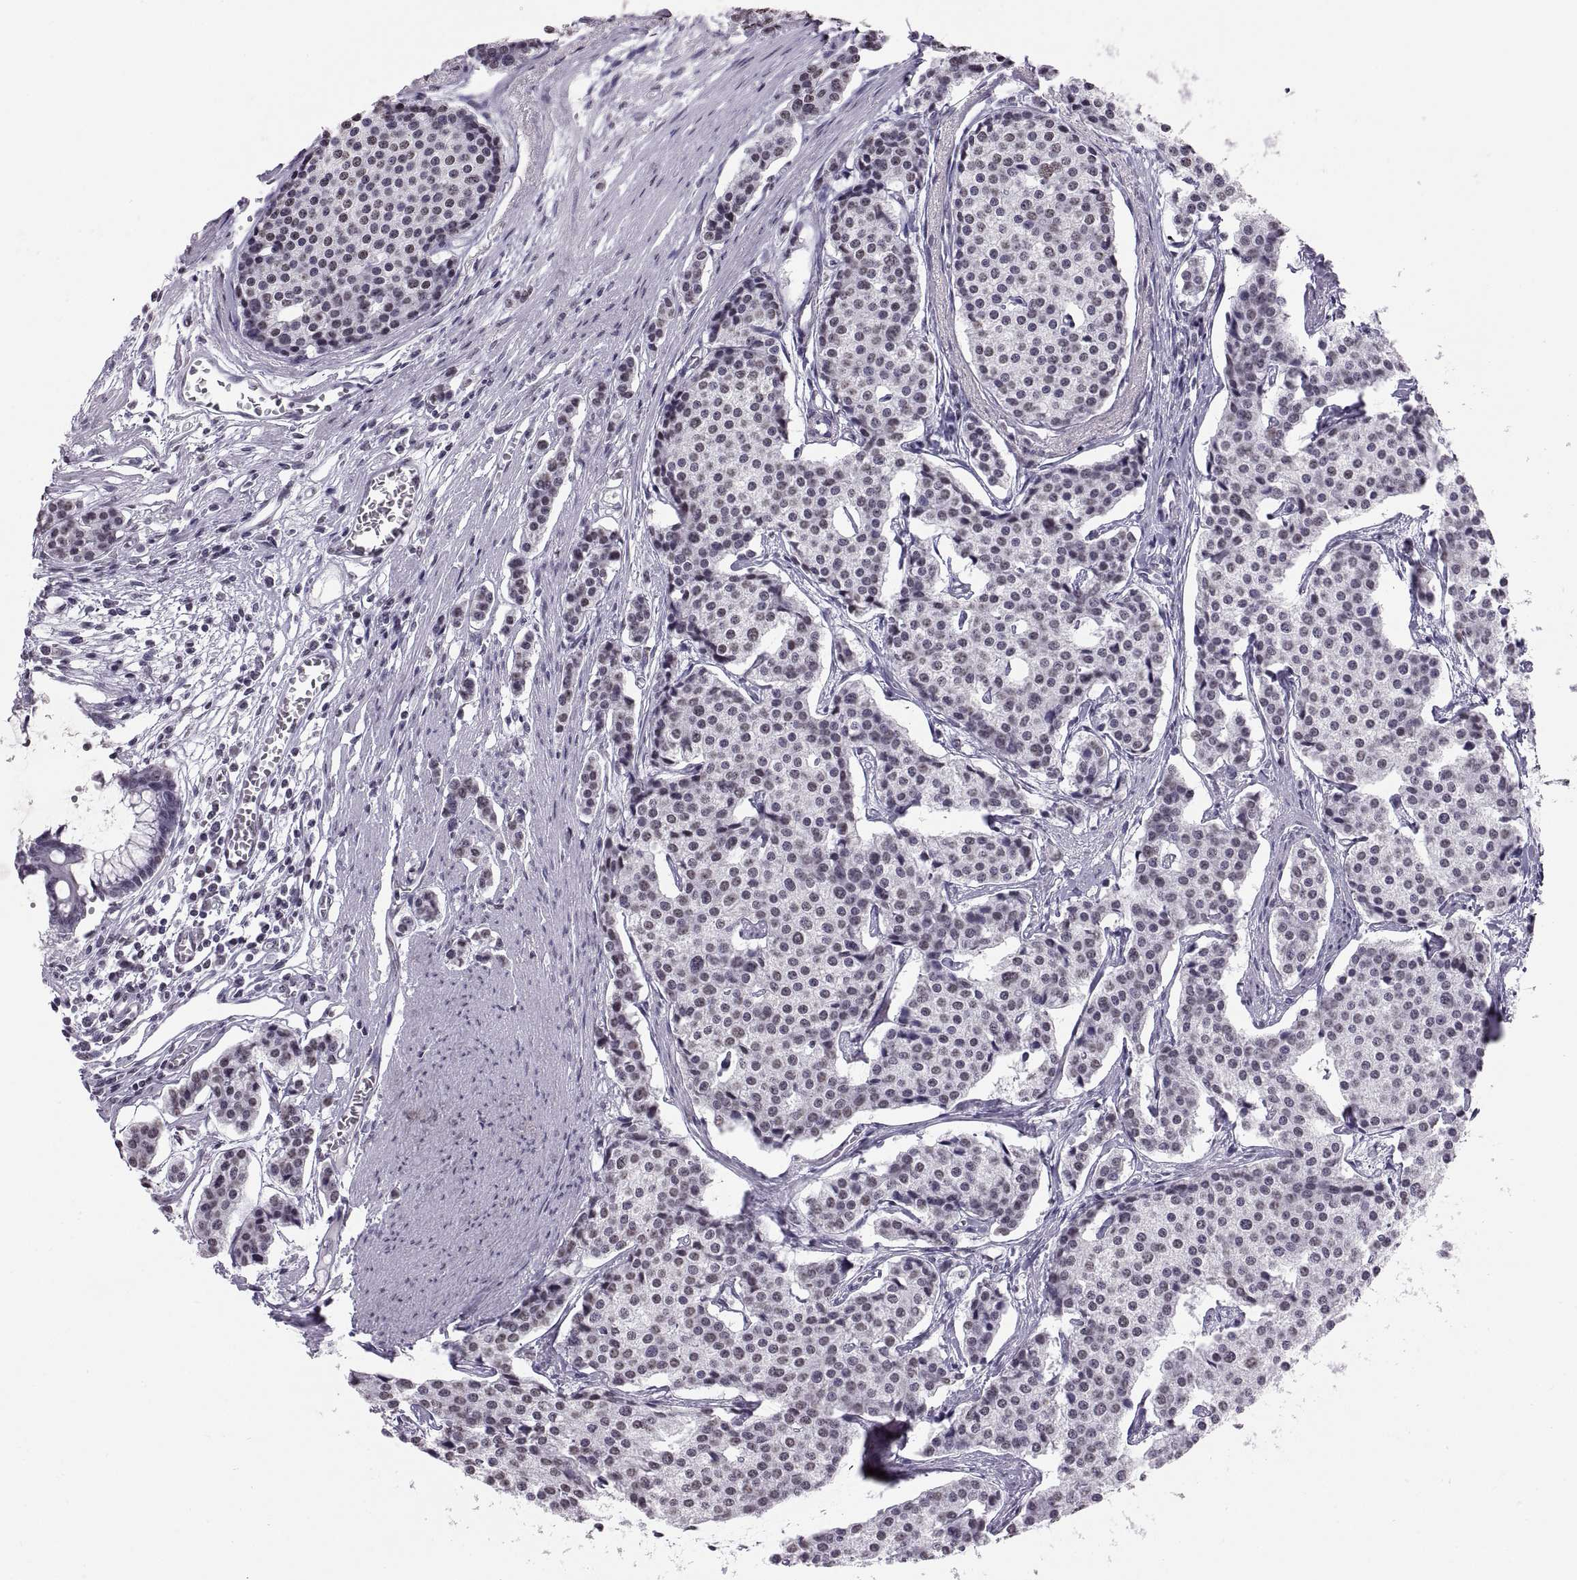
{"staining": {"intensity": "negative", "quantity": "none", "location": "none"}, "tissue": "carcinoid", "cell_type": "Tumor cells", "image_type": "cancer", "snomed": [{"axis": "morphology", "description": "Carcinoid, malignant, NOS"}, {"axis": "topography", "description": "Small intestine"}], "caption": "DAB (3,3'-diaminobenzidine) immunohistochemical staining of carcinoid reveals no significant positivity in tumor cells. Nuclei are stained in blue.", "gene": "CARTPT", "patient": {"sex": "female", "age": 65}}